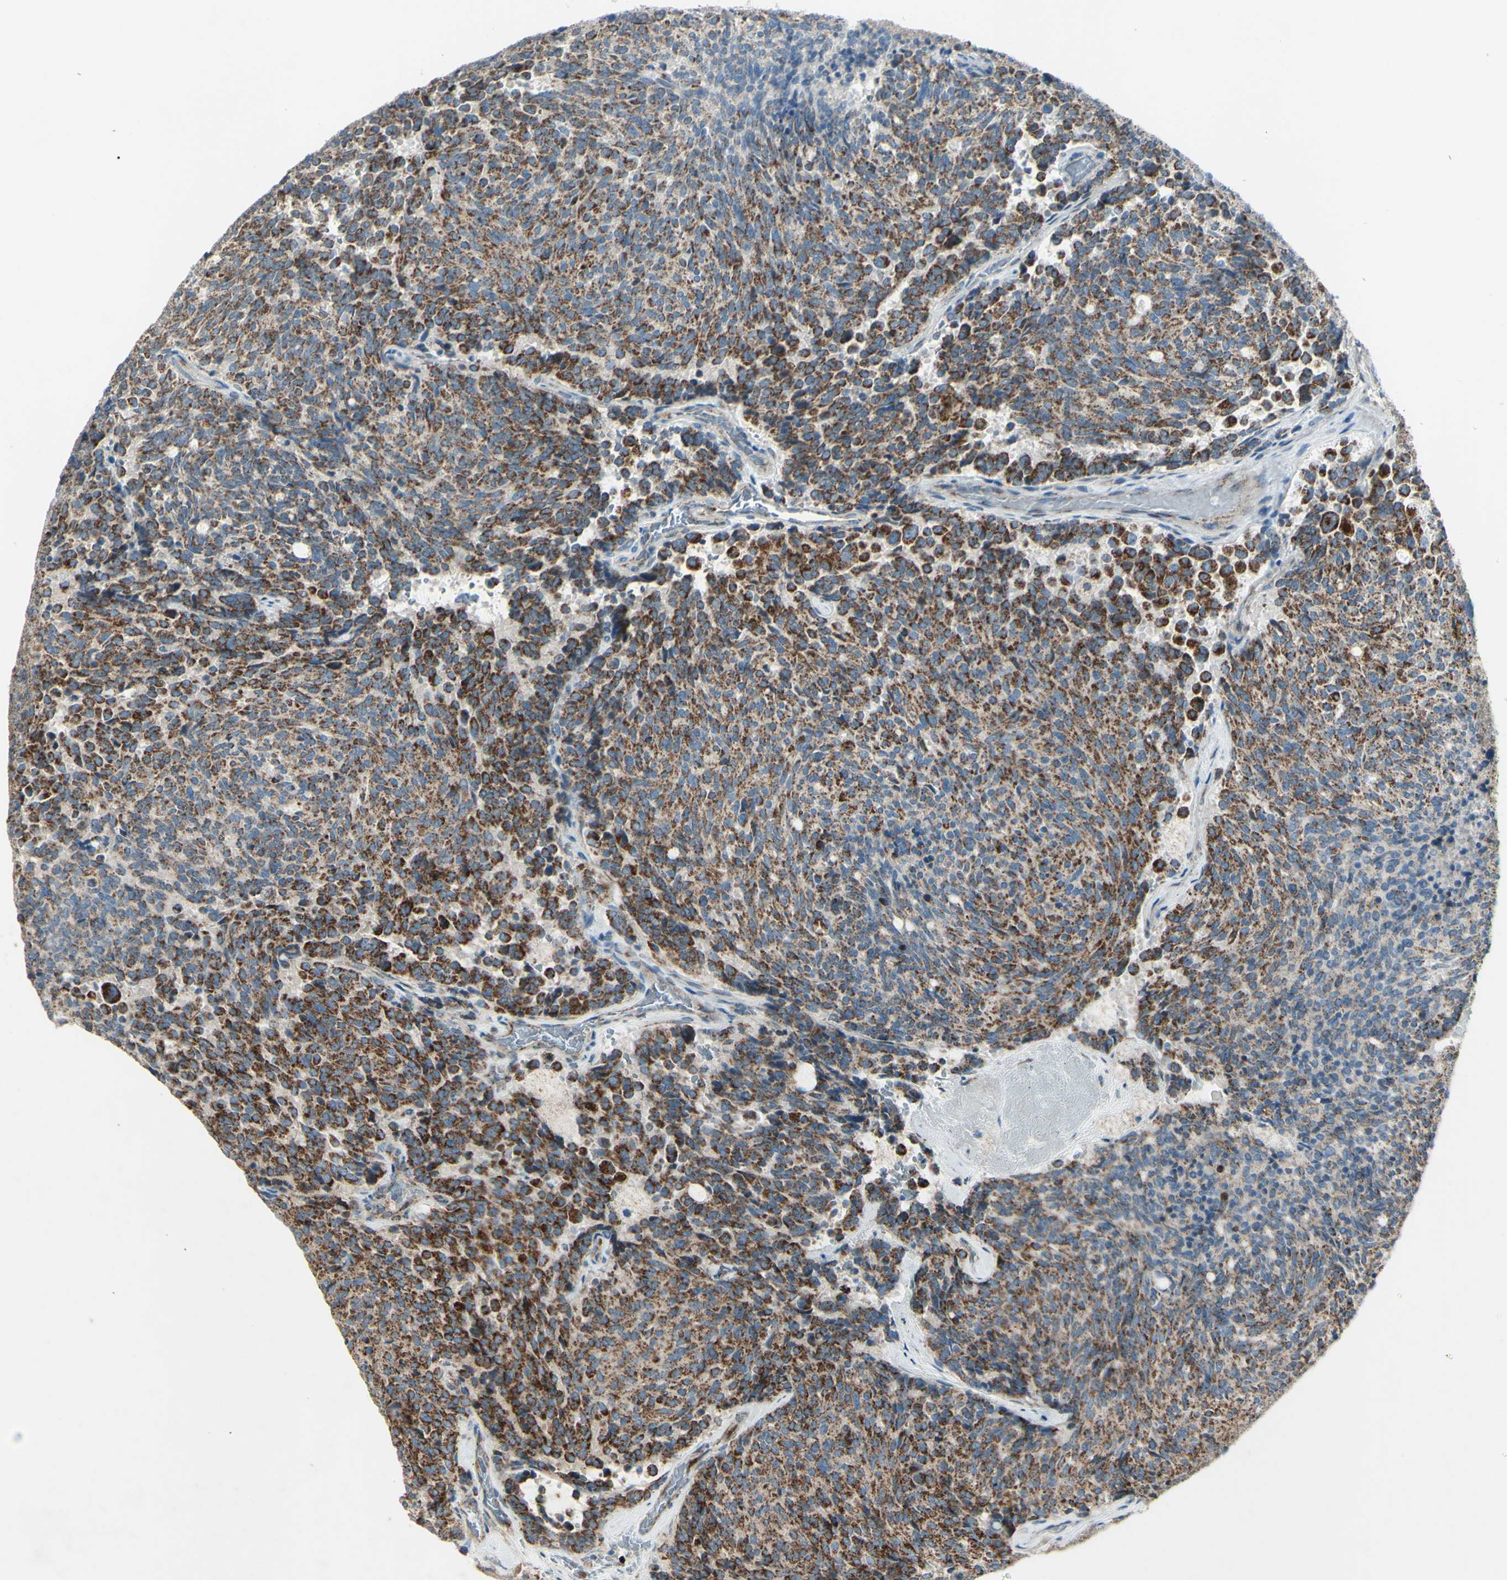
{"staining": {"intensity": "strong", "quantity": ">75%", "location": "cytoplasmic/membranous"}, "tissue": "carcinoid", "cell_type": "Tumor cells", "image_type": "cancer", "snomed": [{"axis": "morphology", "description": "Carcinoid, malignant, NOS"}, {"axis": "topography", "description": "Pancreas"}], "caption": "IHC of carcinoid (malignant) displays high levels of strong cytoplasmic/membranous staining in approximately >75% of tumor cells.", "gene": "RHOT1", "patient": {"sex": "female", "age": 54}}